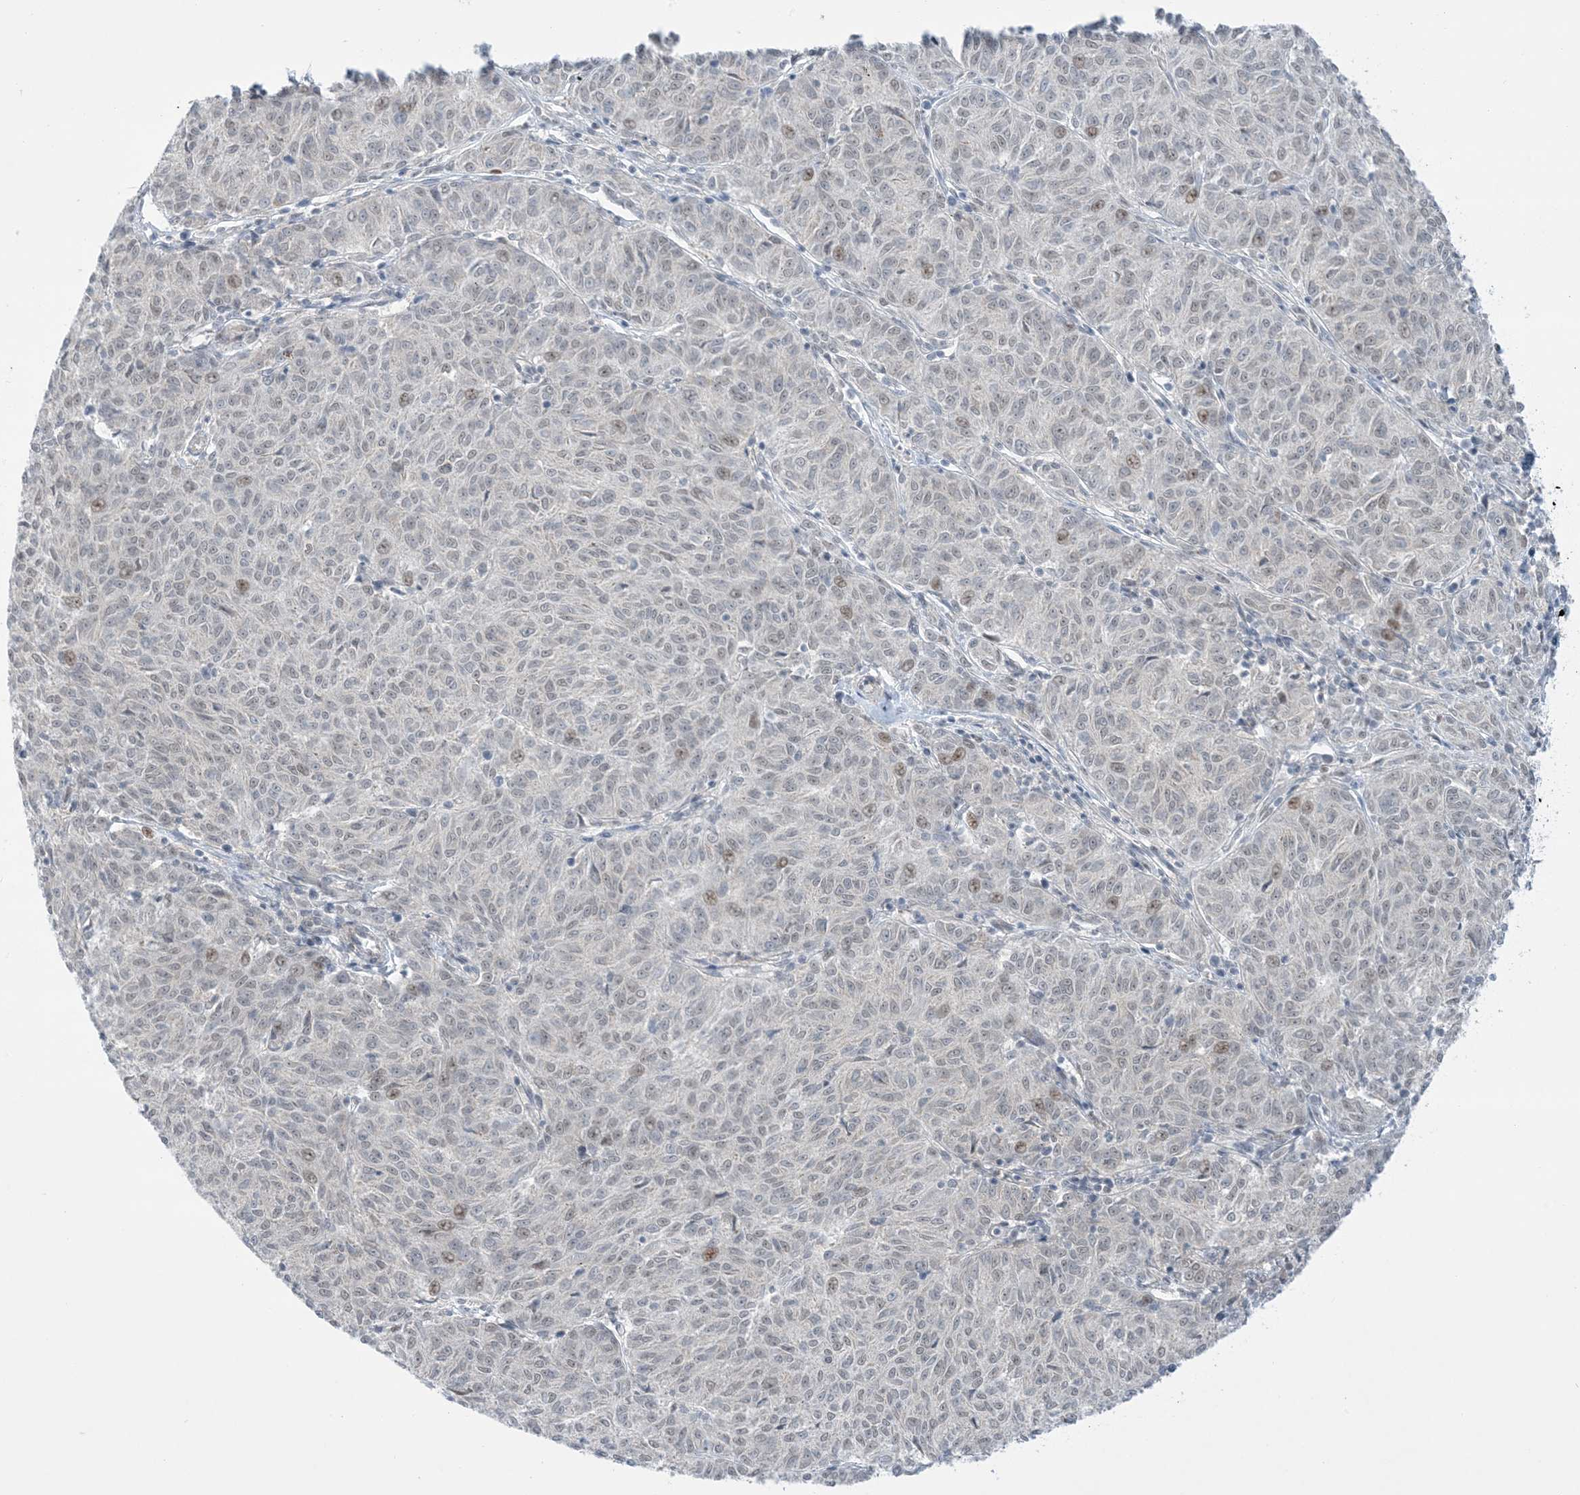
{"staining": {"intensity": "weak", "quantity": "<25%", "location": "nuclear"}, "tissue": "melanoma", "cell_type": "Tumor cells", "image_type": "cancer", "snomed": [{"axis": "morphology", "description": "Malignant melanoma, NOS"}, {"axis": "topography", "description": "Skin"}], "caption": "Immunohistochemical staining of human malignant melanoma demonstrates no significant staining in tumor cells.", "gene": "TFPT", "patient": {"sex": "female", "age": 72}}